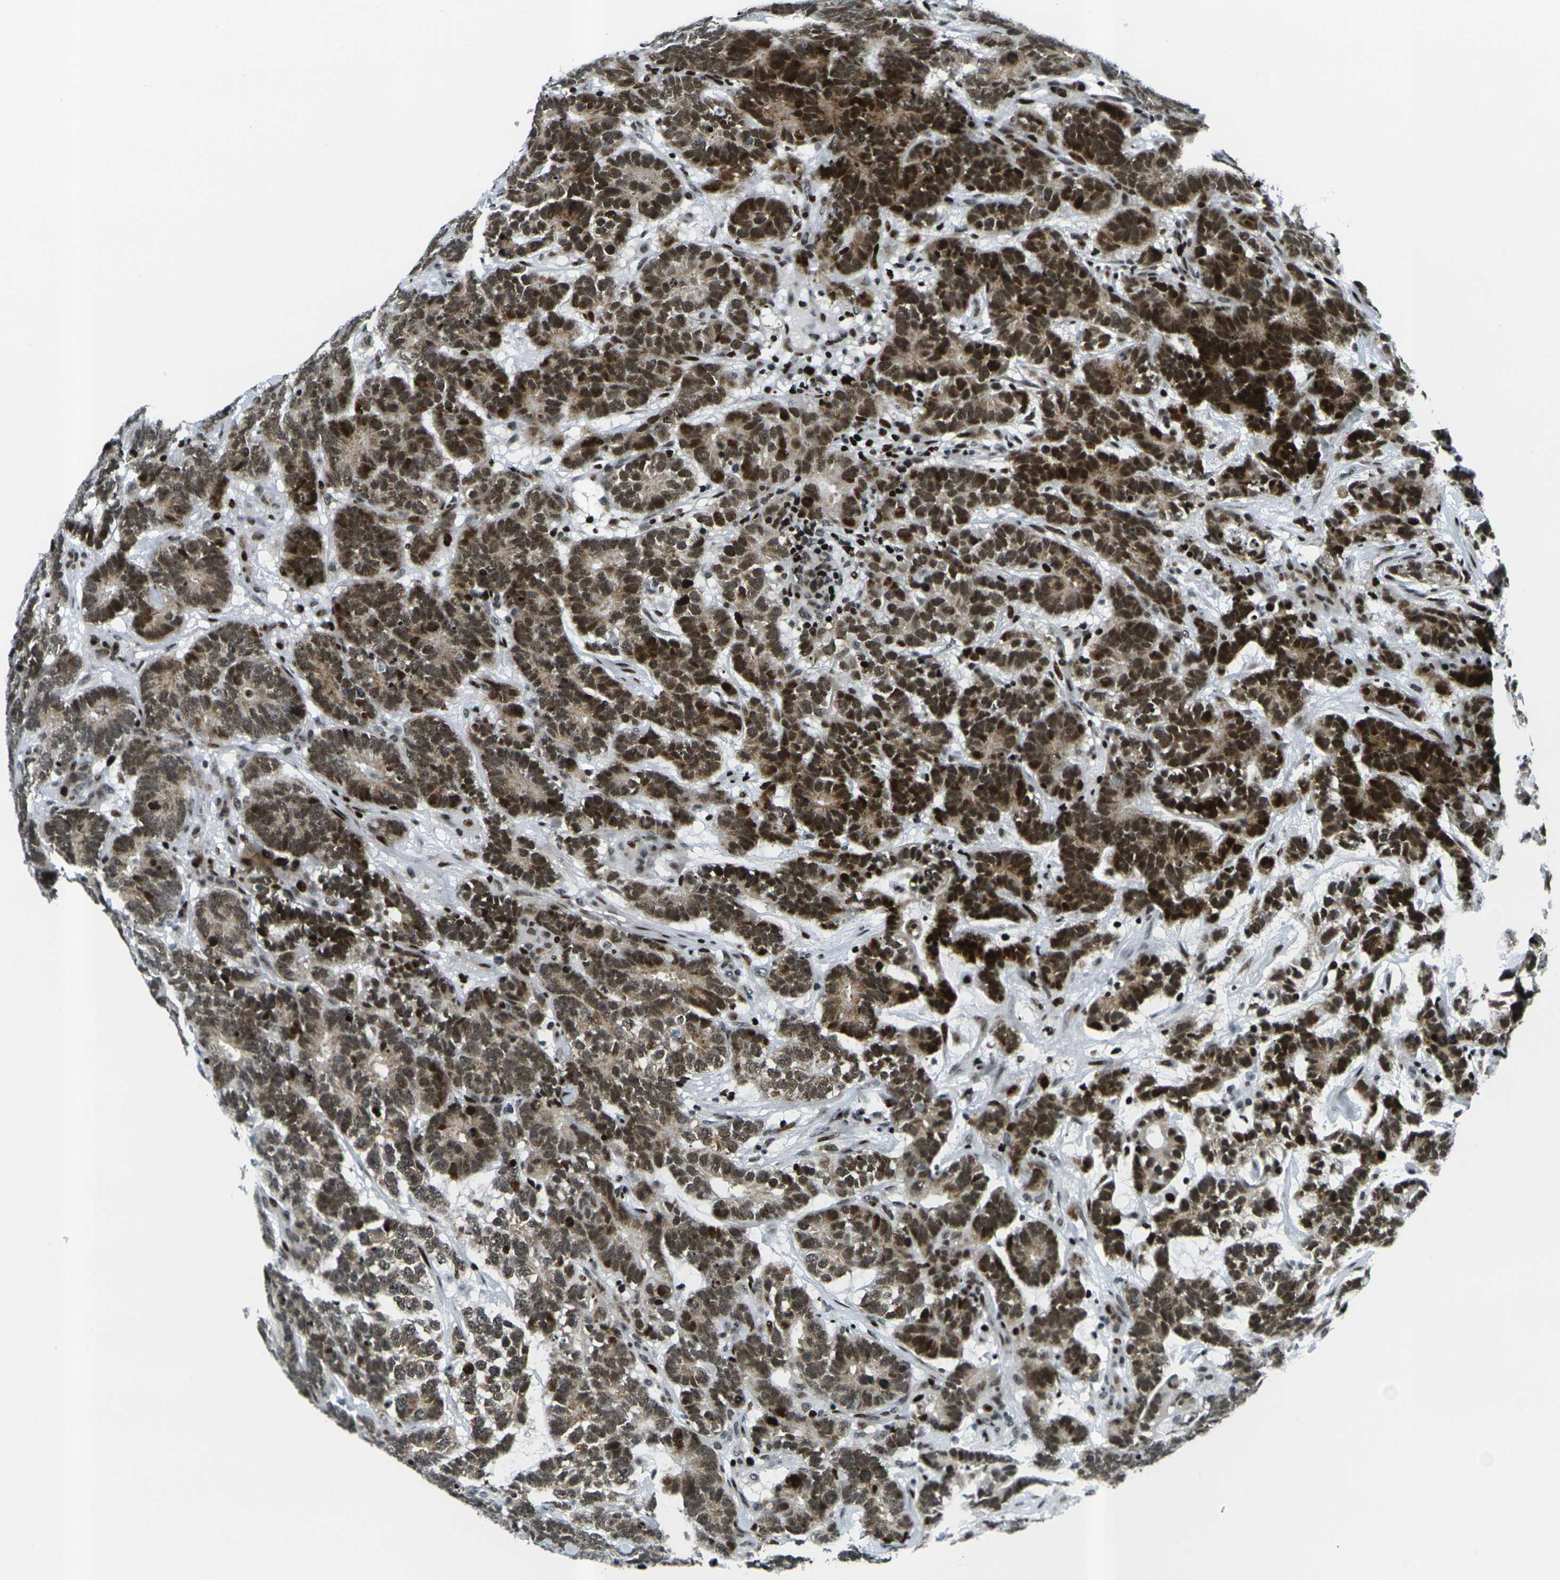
{"staining": {"intensity": "strong", "quantity": ">75%", "location": "nuclear"}, "tissue": "testis cancer", "cell_type": "Tumor cells", "image_type": "cancer", "snomed": [{"axis": "morphology", "description": "Carcinoma, Embryonal, NOS"}, {"axis": "topography", "description": "Testis"}], "caption": "IHC staining of embryonal carcinoma (testis), which shows high levels of strong nuclear staining in about >75% of tumor cells indicating strong nuclear protein positivity. The staining was performed using DAB (brown) for protein detection and nuclei were counterstained in hematoxylin (blue).", "gene": "H3-3A", "patient": {"sex": "male", "age": 26}}